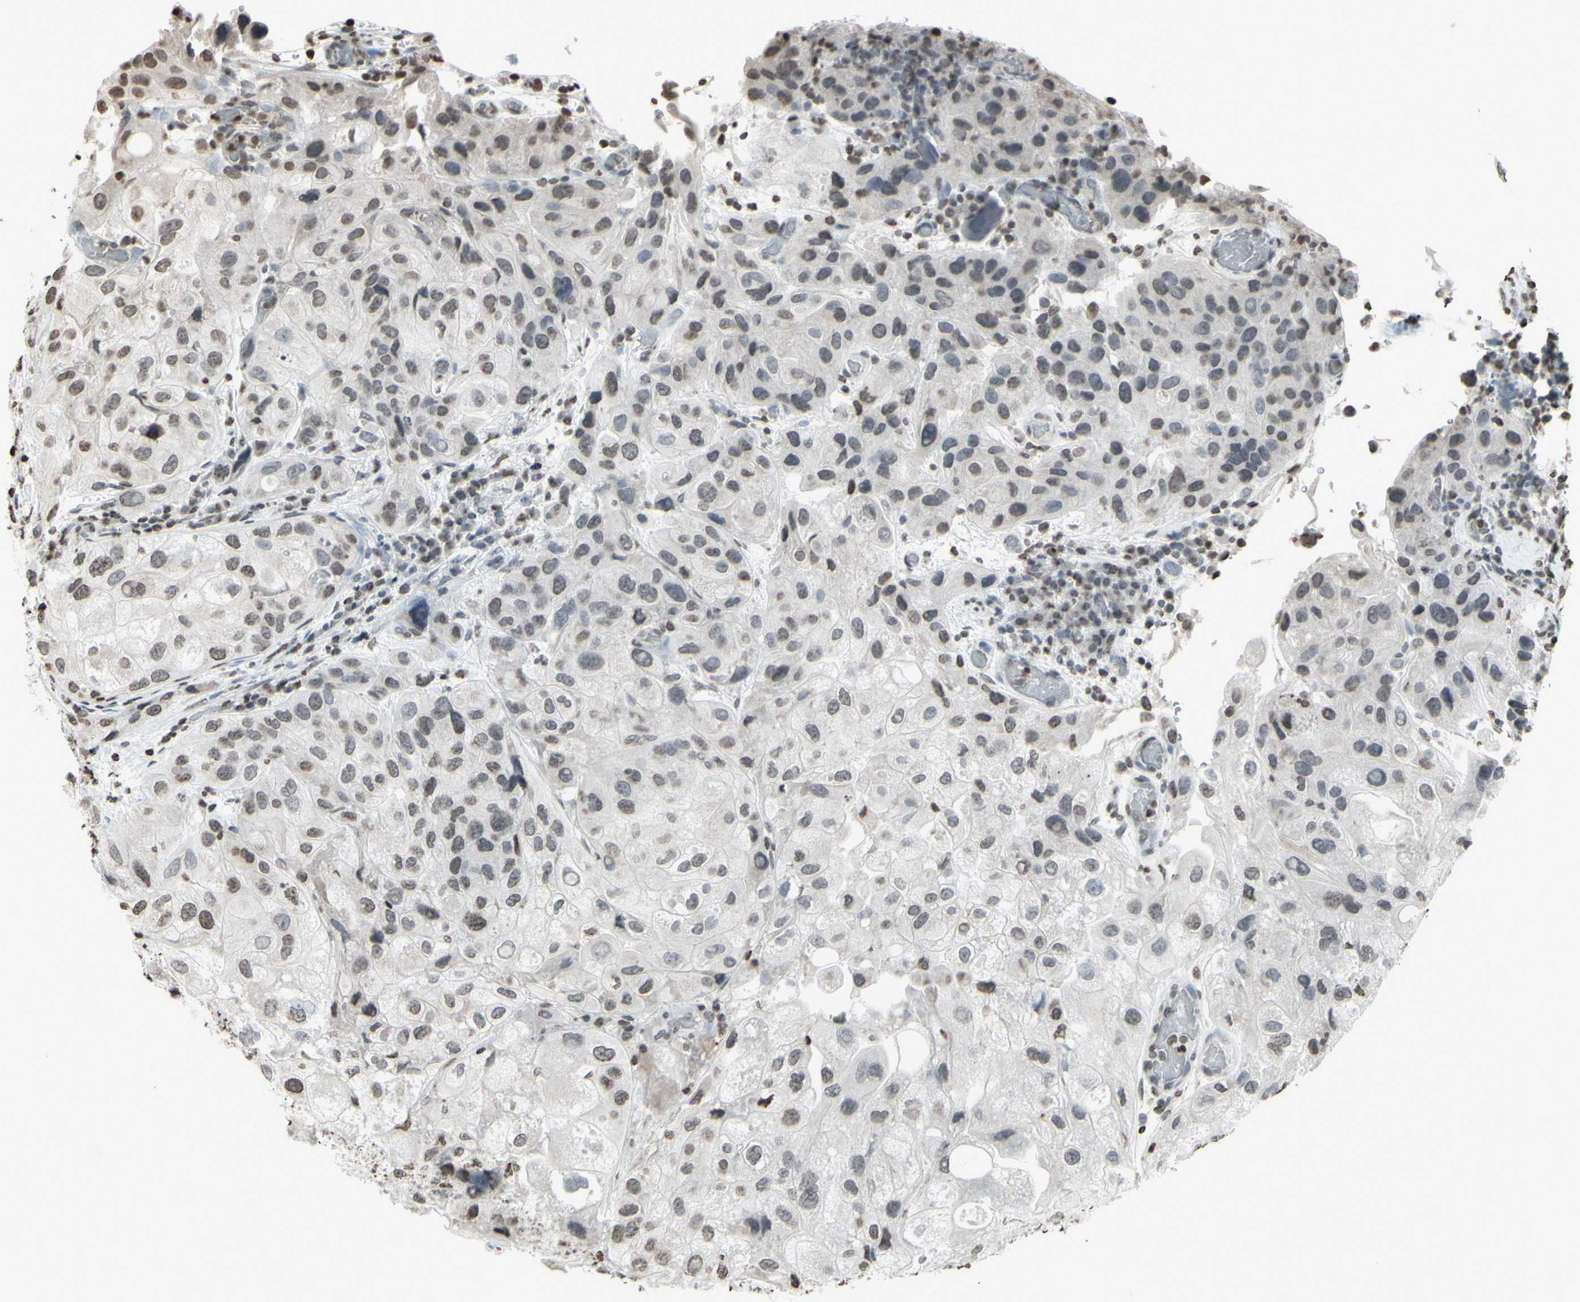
{"staining": {"intensity": "weak", "quantity": "25%-75%", "location": "nuclear"}, "tissue": "urothelial cancer", "cell_type": "Tumor cells", "image_type": "cancer", "snomed": [{"axis": "morphology", "description": "Urothelial carcinoma, High grade"}, {"axis": "topography", "description": "Urinary bladder"}], "caption": "Protein expression analysis of human high-grade urothelial carcinoma reveals weak nuclear expression in about 25%-75% of tumor cells.", "gene": "CD79B", "patient": {"sex": "female", "age": 64}}